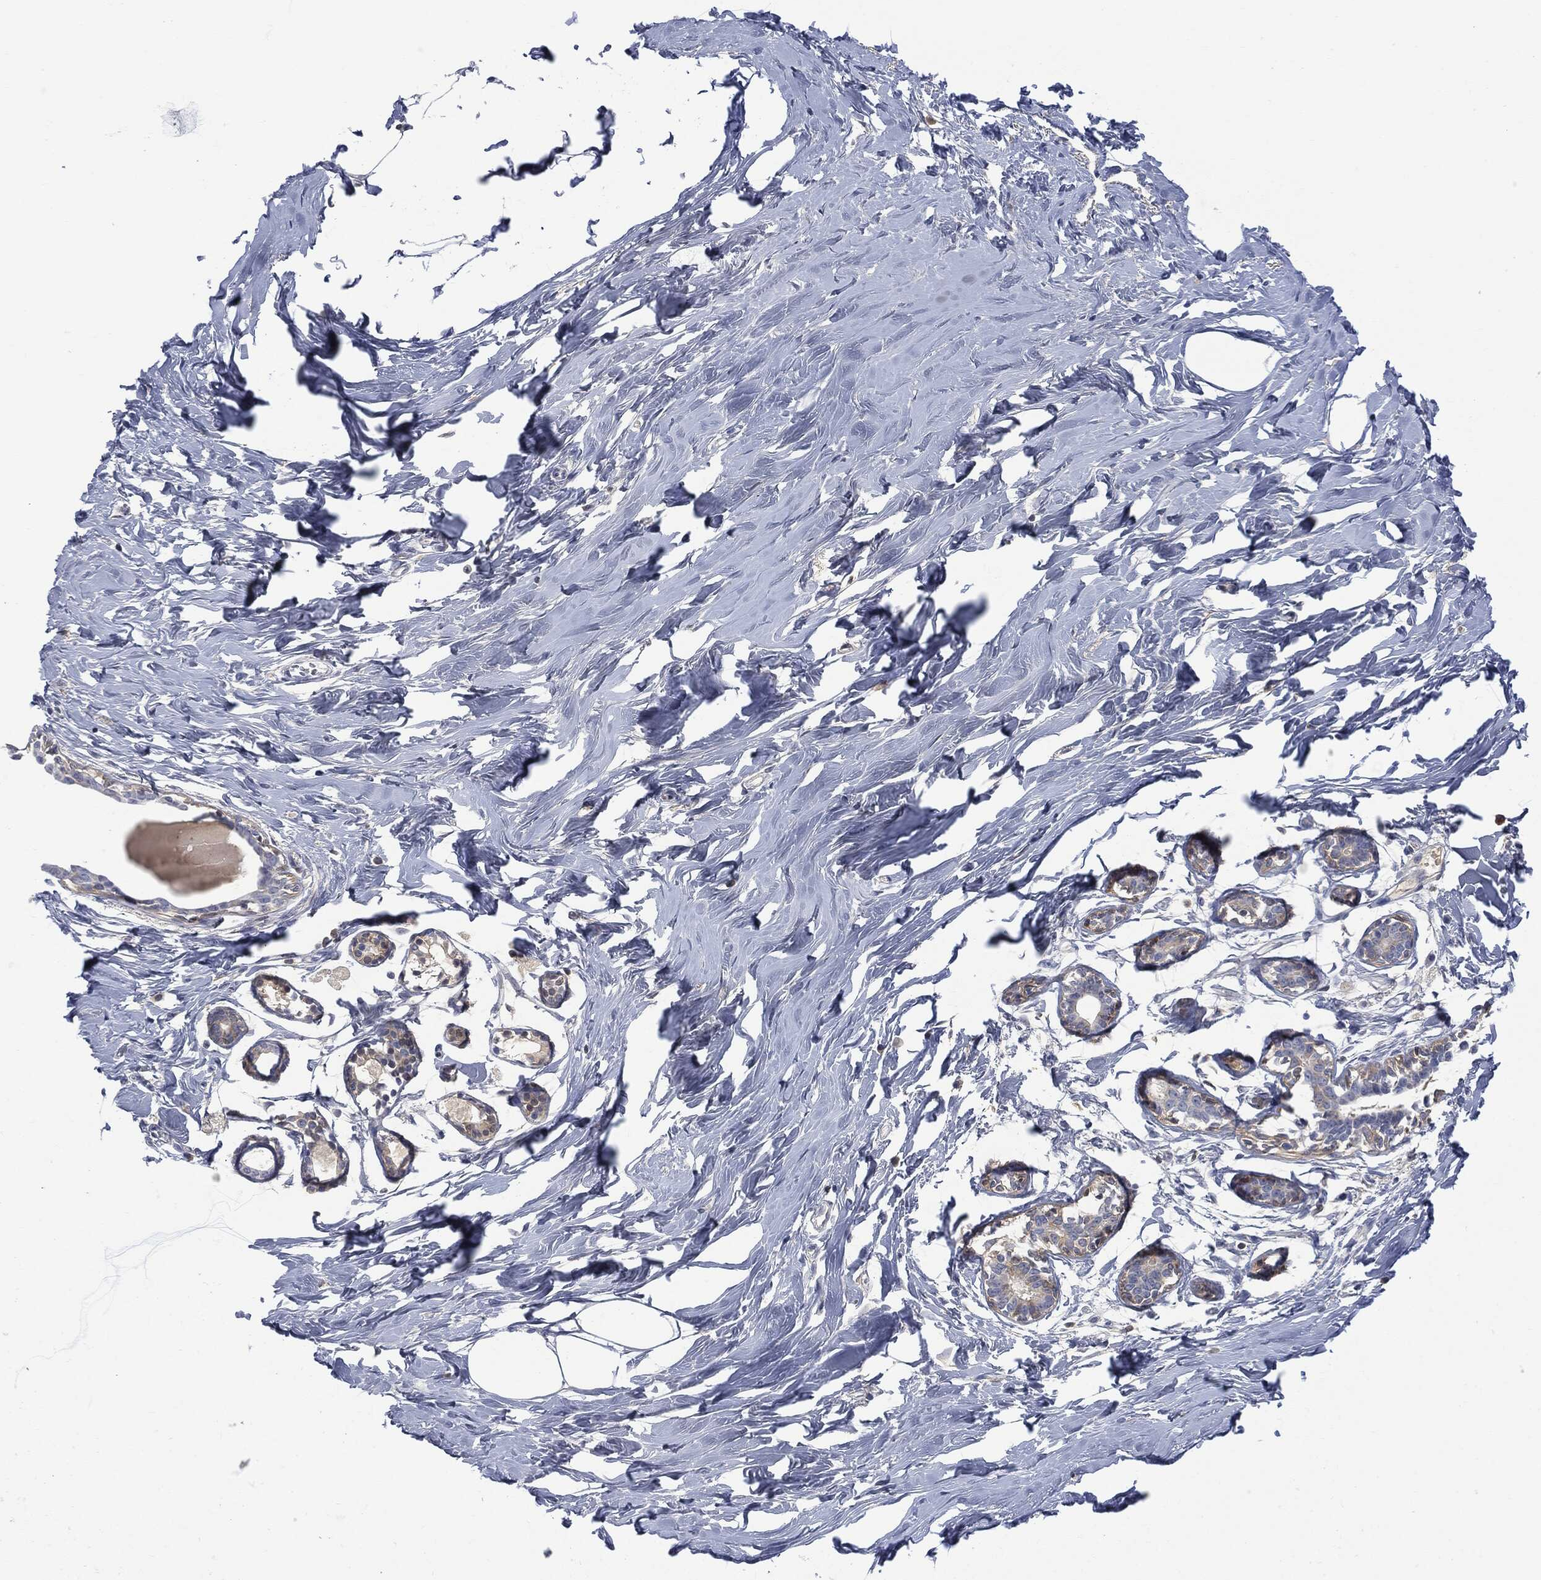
{"staining": {"intensity": "negative", "quantity": "none", "location": "none"}, "tissue": "breast", "cell_type": "Adipocytes", "image_type": "normal", "snomed": [{"axis": "morphology", "description": "Normal tissue, NOS"}, {"axis": "morphology", "description": "Lobular carcinoma, in situ"}, {"axis": "topography", "description": "Breast"}], "caption": "This is a micrograph of immunohistochemistry staining of benign breast, which shows no expression in adipocytes. (Immunohistochemistry, brightfield microscopy, high magnification).", "gene": "BTK", "patient": {"sex": "female", "age": 35}}